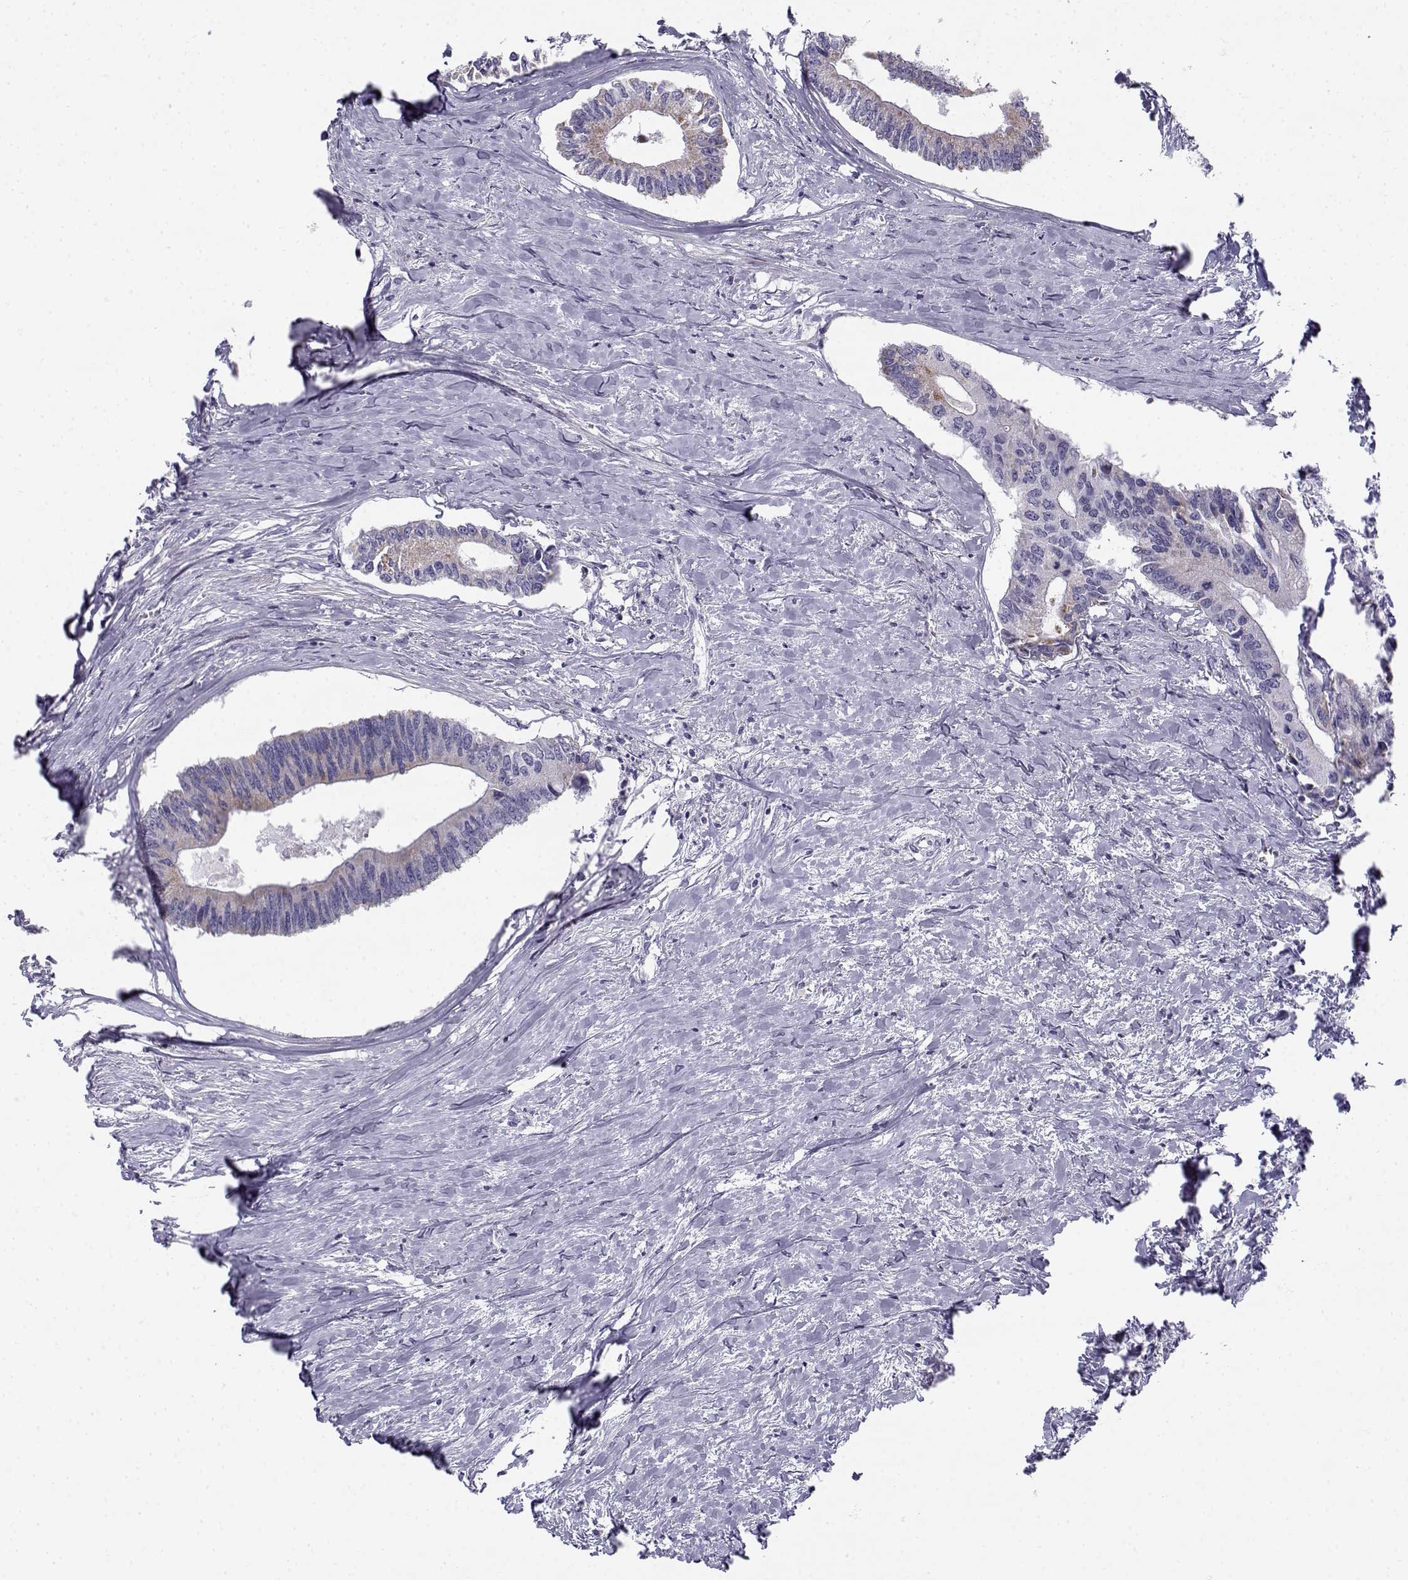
{"staining": {"intensity": "moderate", "quantity": "<25%", "location": "cytoplasmic/membranous"}, "tissue": "colorectal cancer", "cell_type": "Tumor cells", "image_type": "cancer", "snomed": [{"axis": "morphology", "description": "Adenocarcinoma, NOS"}, {"axis": "topography", "description": "Colon"}], "caption": "Colorectal cancer (adenocarcinoma) stained for a protein reveals moderate cytoplasmic/membranous positivity in tumor cells.", "gene": "CREB3L3", "patient": {"sex": "male", "age": 53}}